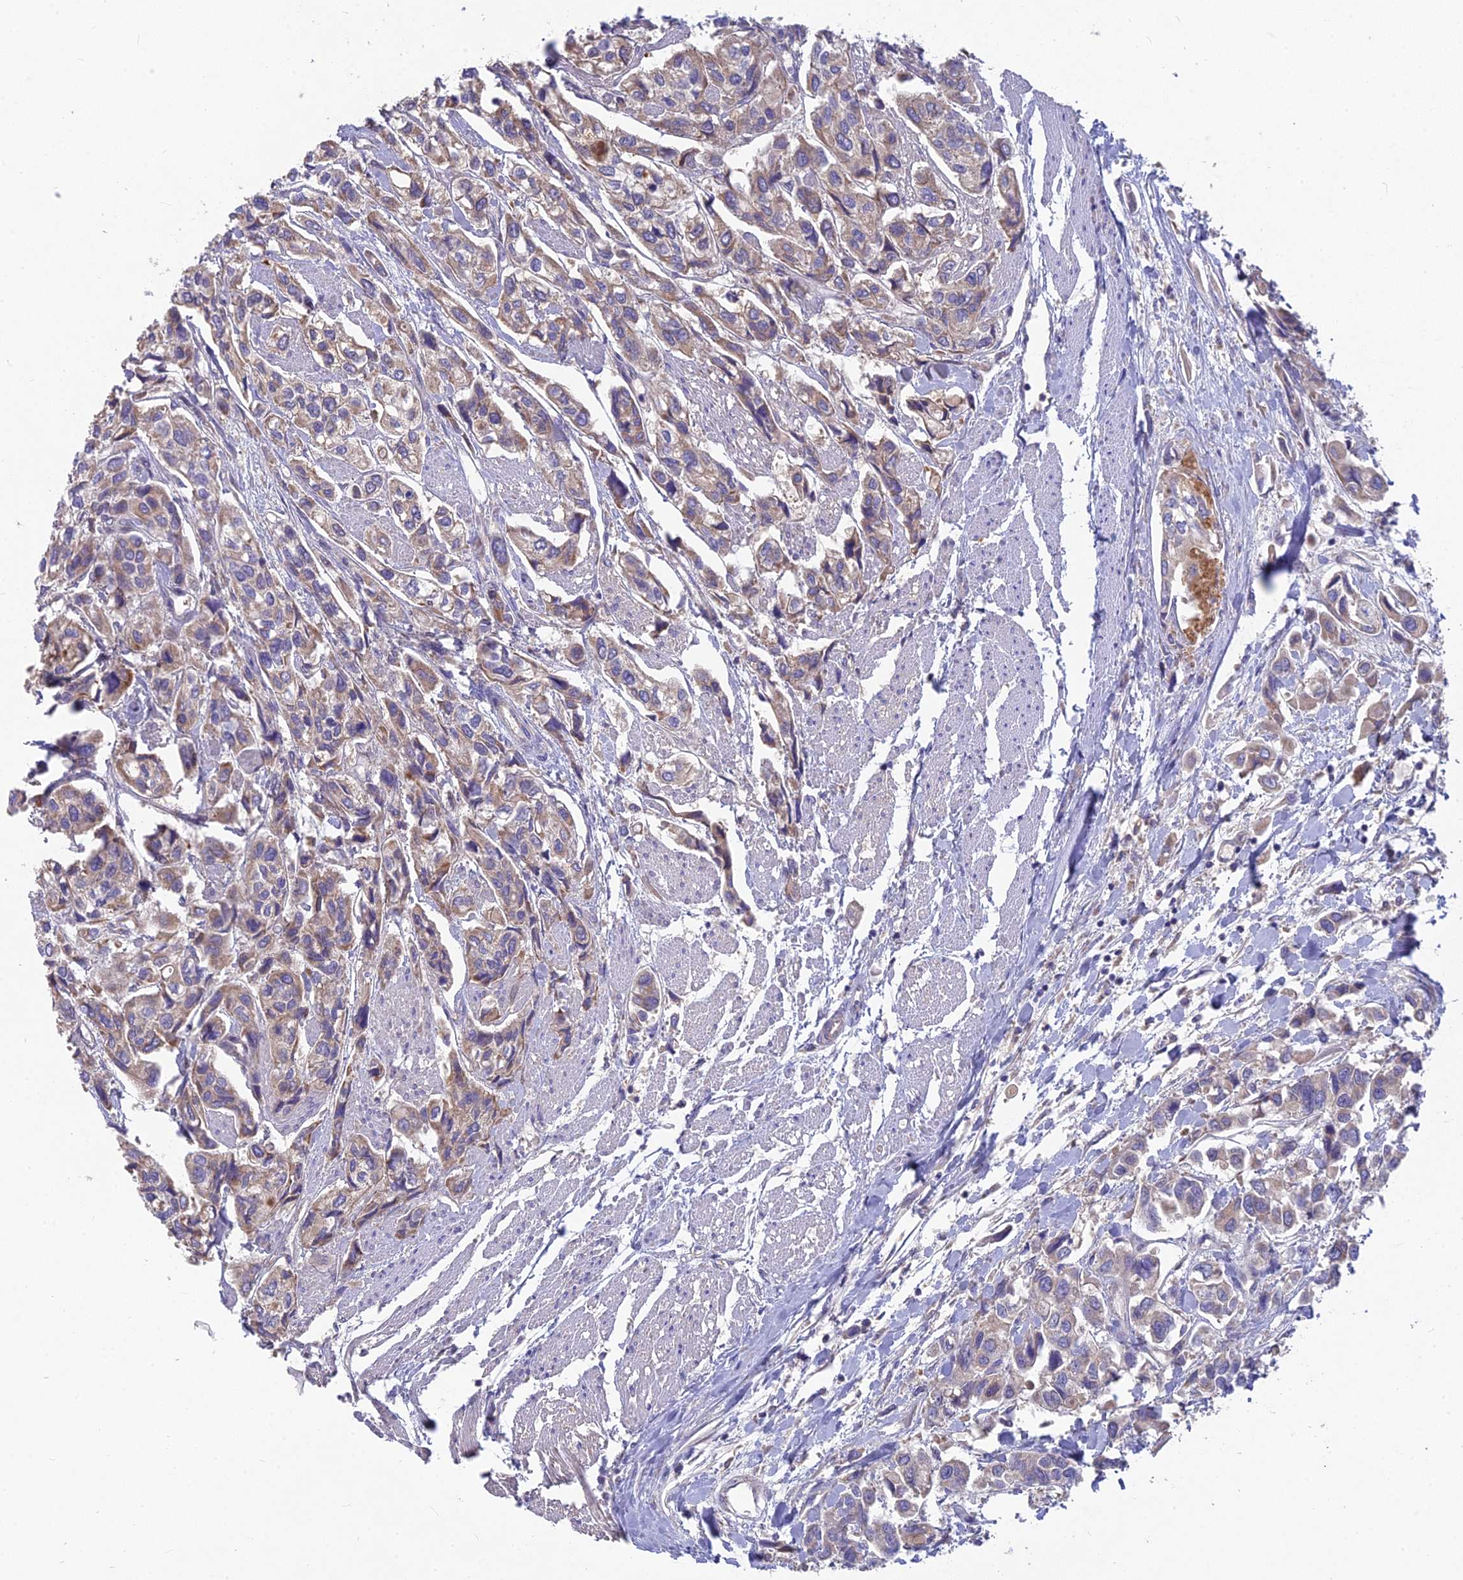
{"staining": {"intensity": "moderate", "quantity": "25%-75%", "location": "cytoplasmic/membranous"}, "tissue": "urothelial cancer", "cell_type": "Tumor cells", "image_type": "cancer", "snomed": [{"axis": "morphology", "description": "Urothelial carcinoma, High grade"}, {"axis": "topography", "description": "Urinary bladder"}], "caption": "Moderate cytoplasmic/membranous staining is identified in approximately 25%-75% of tumor cells in high-grade urothelial carcinoma. (DAB IHC with brightfield microscopy, high magnification).", "gene": "PZP", "patient": {"sex": "male", "age": 67}}